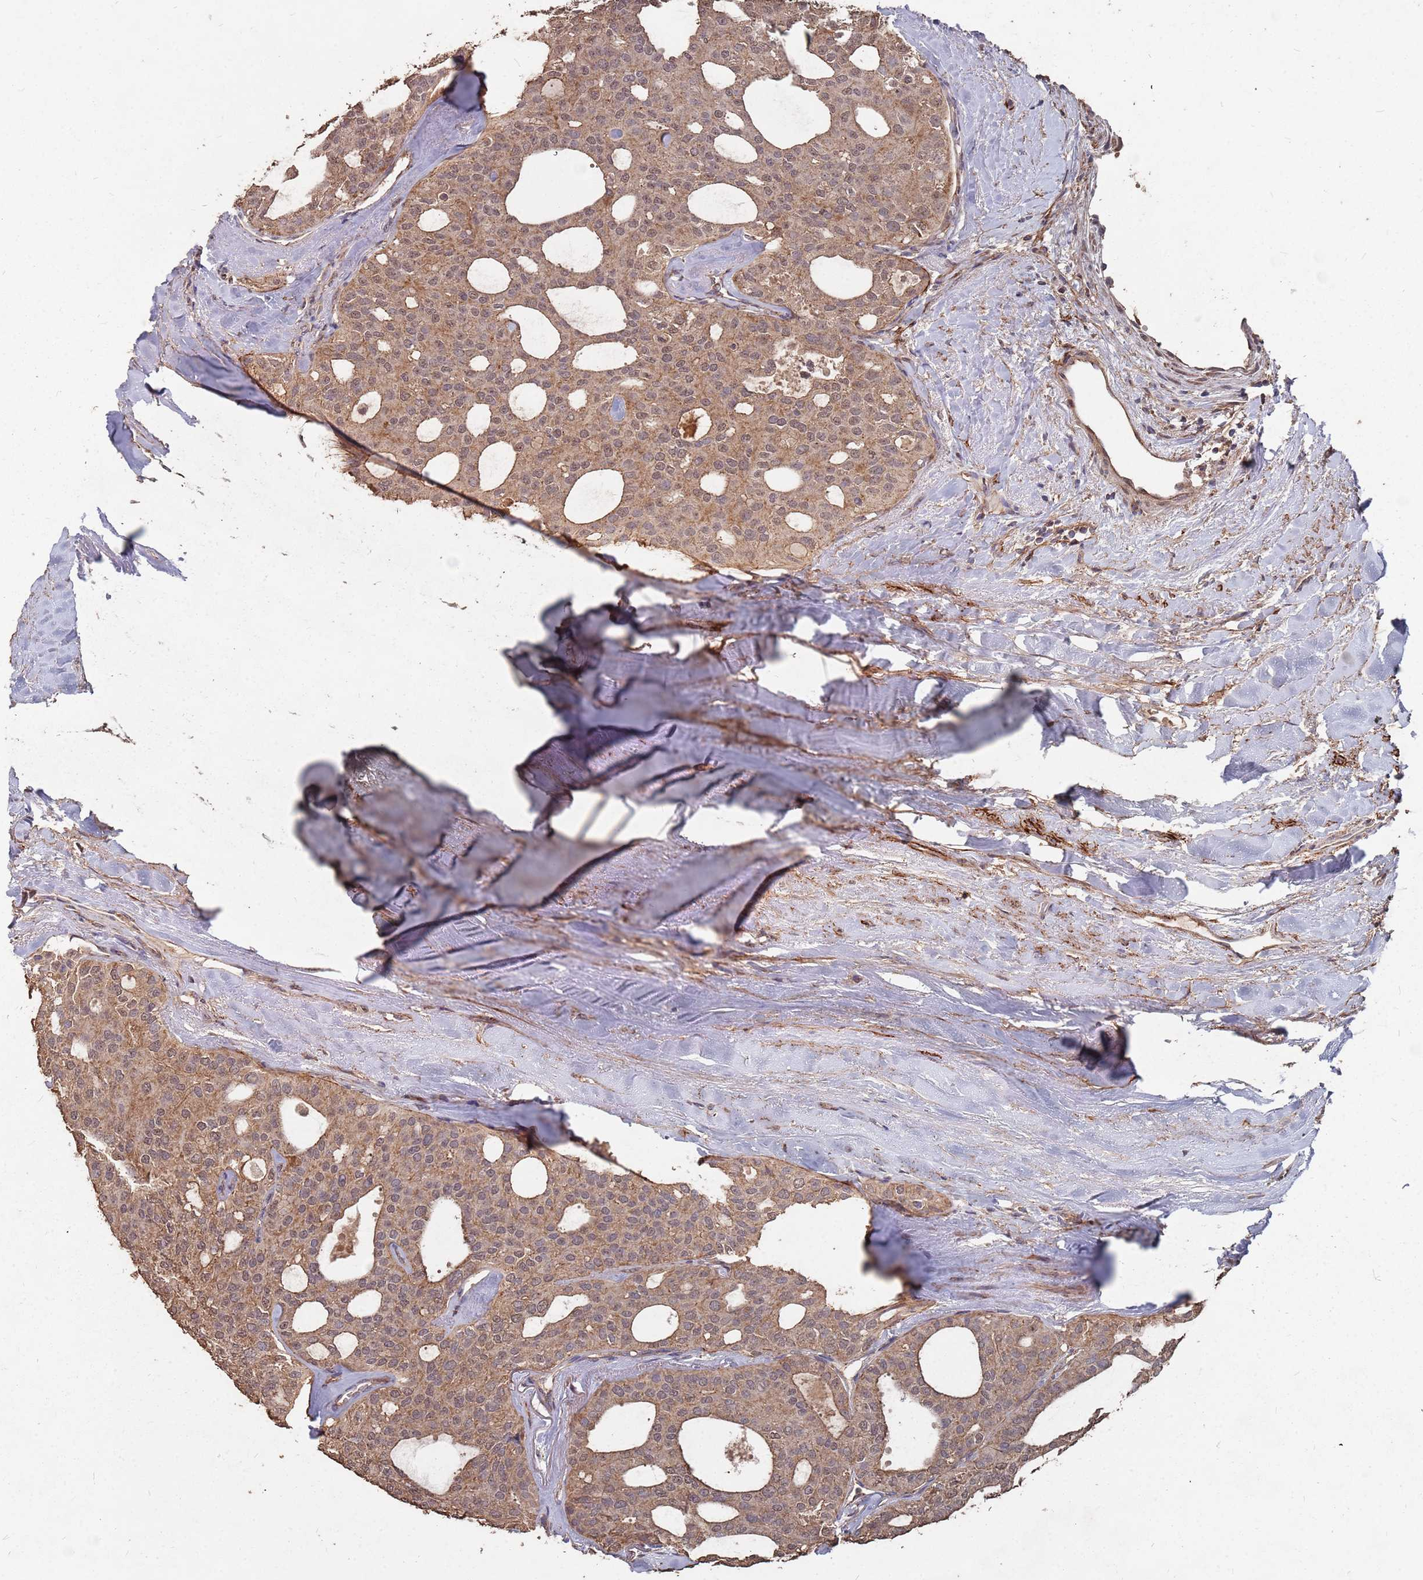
{"staining": {"intensity": "moderate", "quantity": ">75%", "location": "cytoplasmic/membranous"}, "tissue": "thyroid cancer", "cell_type": "Tumor cells", "image_type": "cancer", "snomed": [{"axis": "morphology", "description": "Follicular adenoma carcinoma, NOS"}, {"axis": "topography", "description": "Thyroid gland"}], "caption": "Moderate cytoplasmic/membranous positivity for a protein is present in approximately >75% of tumor cells of follicular adenoma carcinoma (thyroid) using immunohistochemistry.", "gene": "PRORP", "patient": {"sex": "male", "age": 75}}